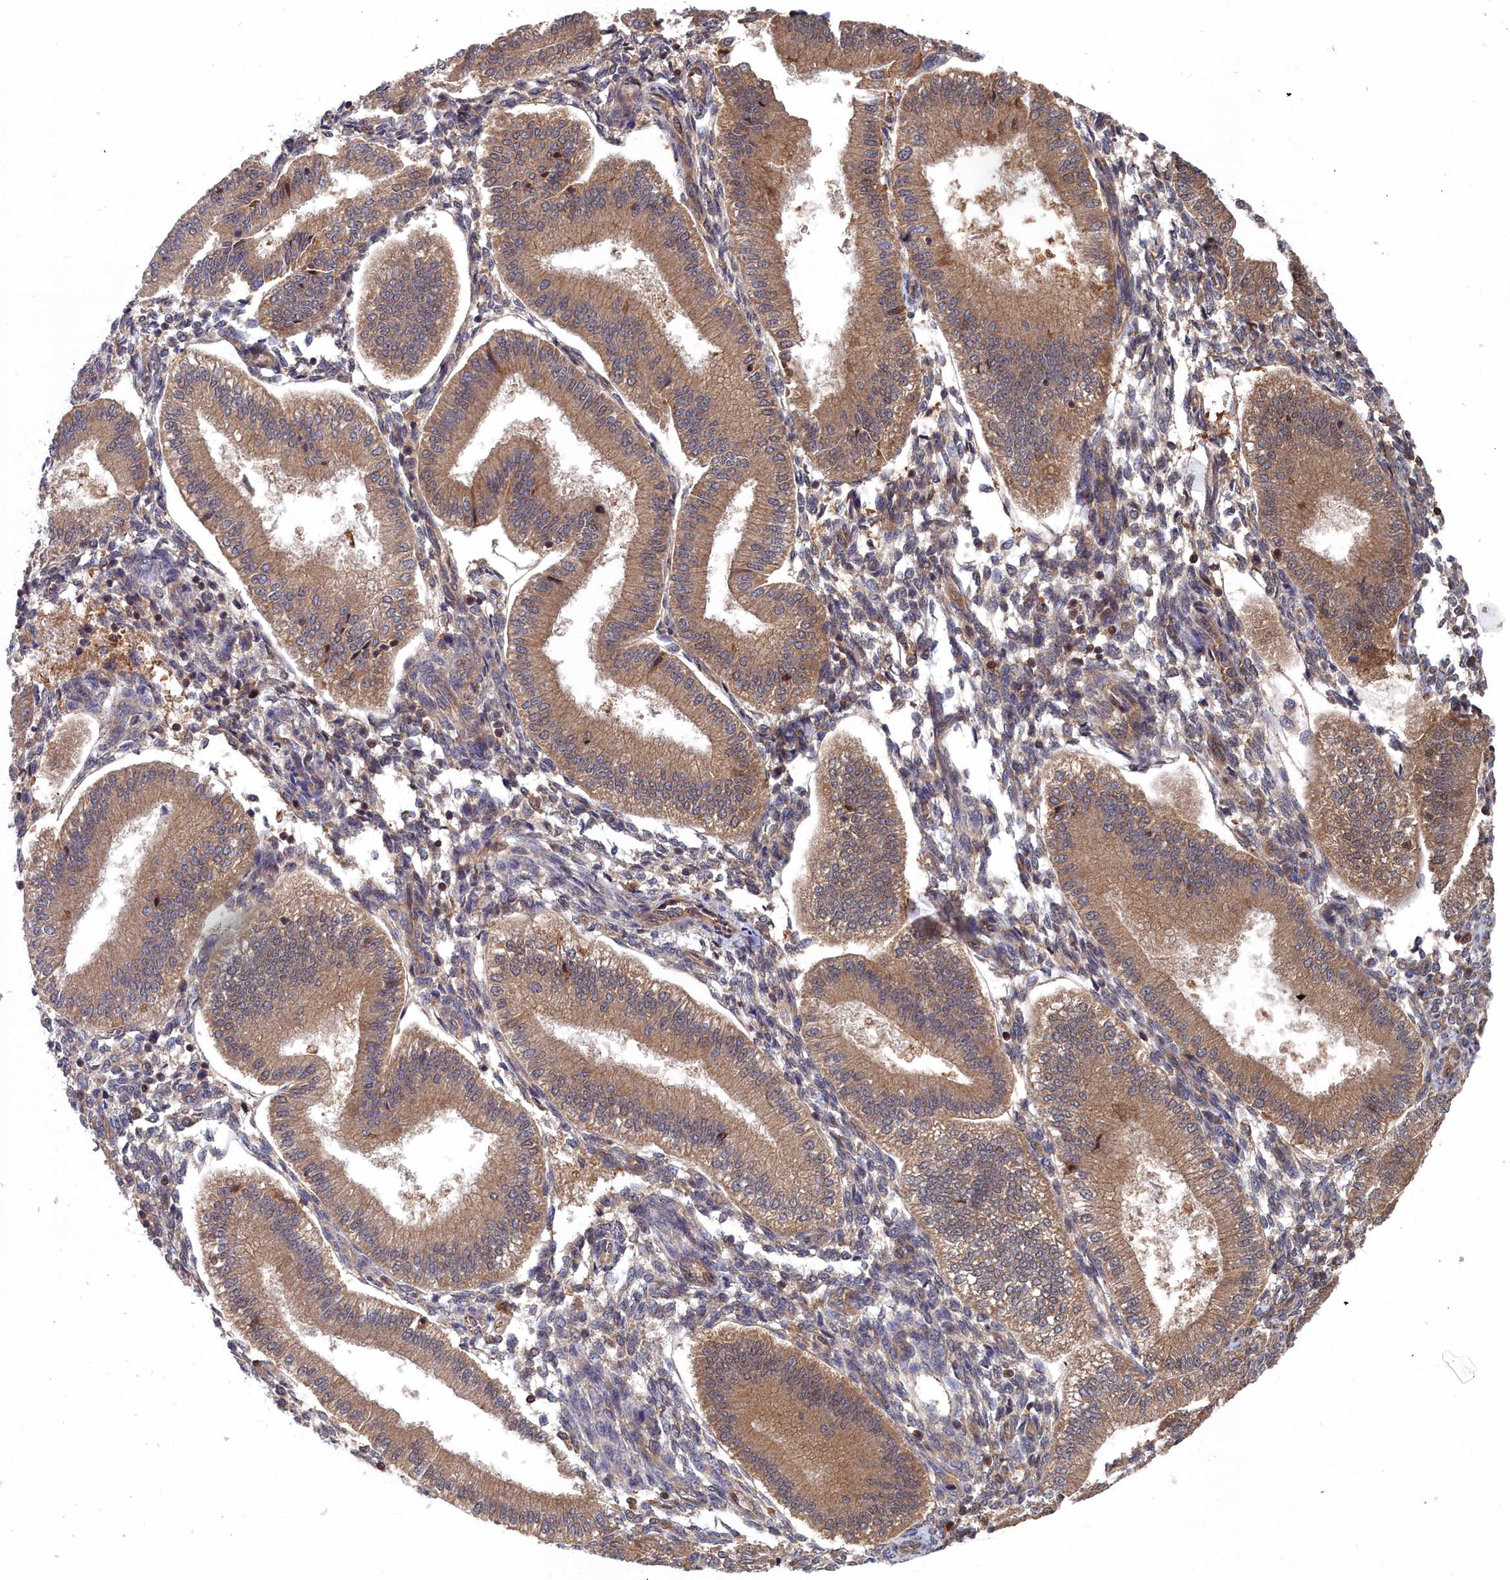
{"staining": {"intensity": "moderate", "quantity": "25%-75%", "location": "cytoplasmic/membranous"}, "tissue": "endometrium", "cell_type": "Cells in endometrial stroma", "image_type": "normal", "snomed": [{"axis": "morphology", "description": "Normal tissue, NOS"}, {"axis": "topography", "description": "Endometrium"}], "caption": "Brown immunohistochemical staining in unremarkable human endometrium shows moderate cytoplasmic/membranous expression in approximately 25%-75% of cells in endometrial stroma.", "gene": "GFRA2", "patient": {"sex": "female", "age": 39}}